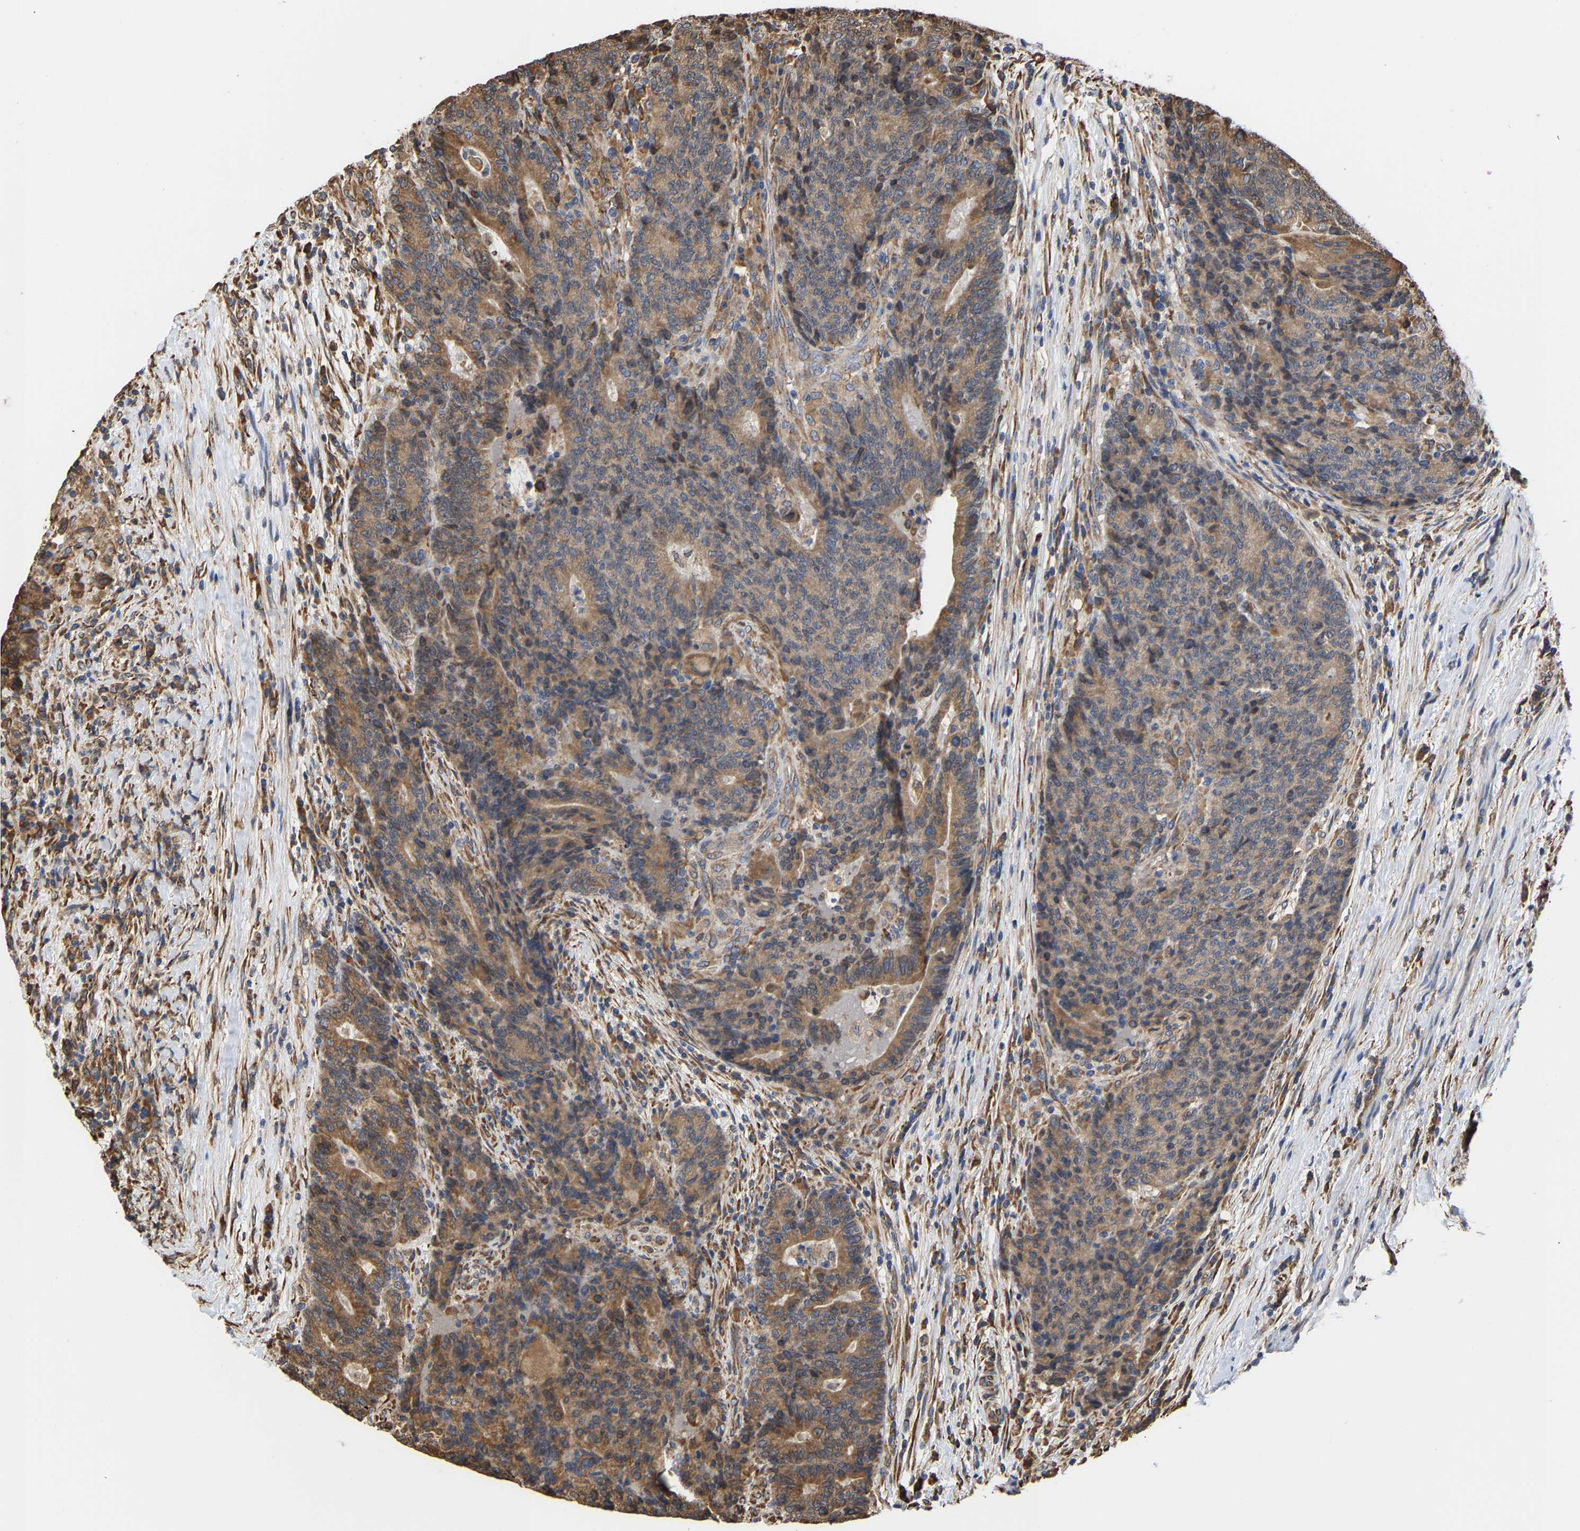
{"staining": {"intensity": "moderate", "quantity": ">75%", "location": "cytoplasmic/membranous"}, "tissue": "colorectal cancer", "cell_type": "Tumor cells", "image_type": "cancer", "snomed": [{"axis": "morphology", "description": "Normal tissue, NOS"}, {"axis": "morphology", "description": "Adenocarcinoma, NOS"}, {"axis": "topography", "description": "Colon"}], "caption": "Colorectal cancer tissue reveals moderate cytoplasmic/membranous expression in about >75% of tumor cells, visualized by immunohistochemistry.", "gene": "ARAP1", "patient": {"sex": "female", "age": 75}}